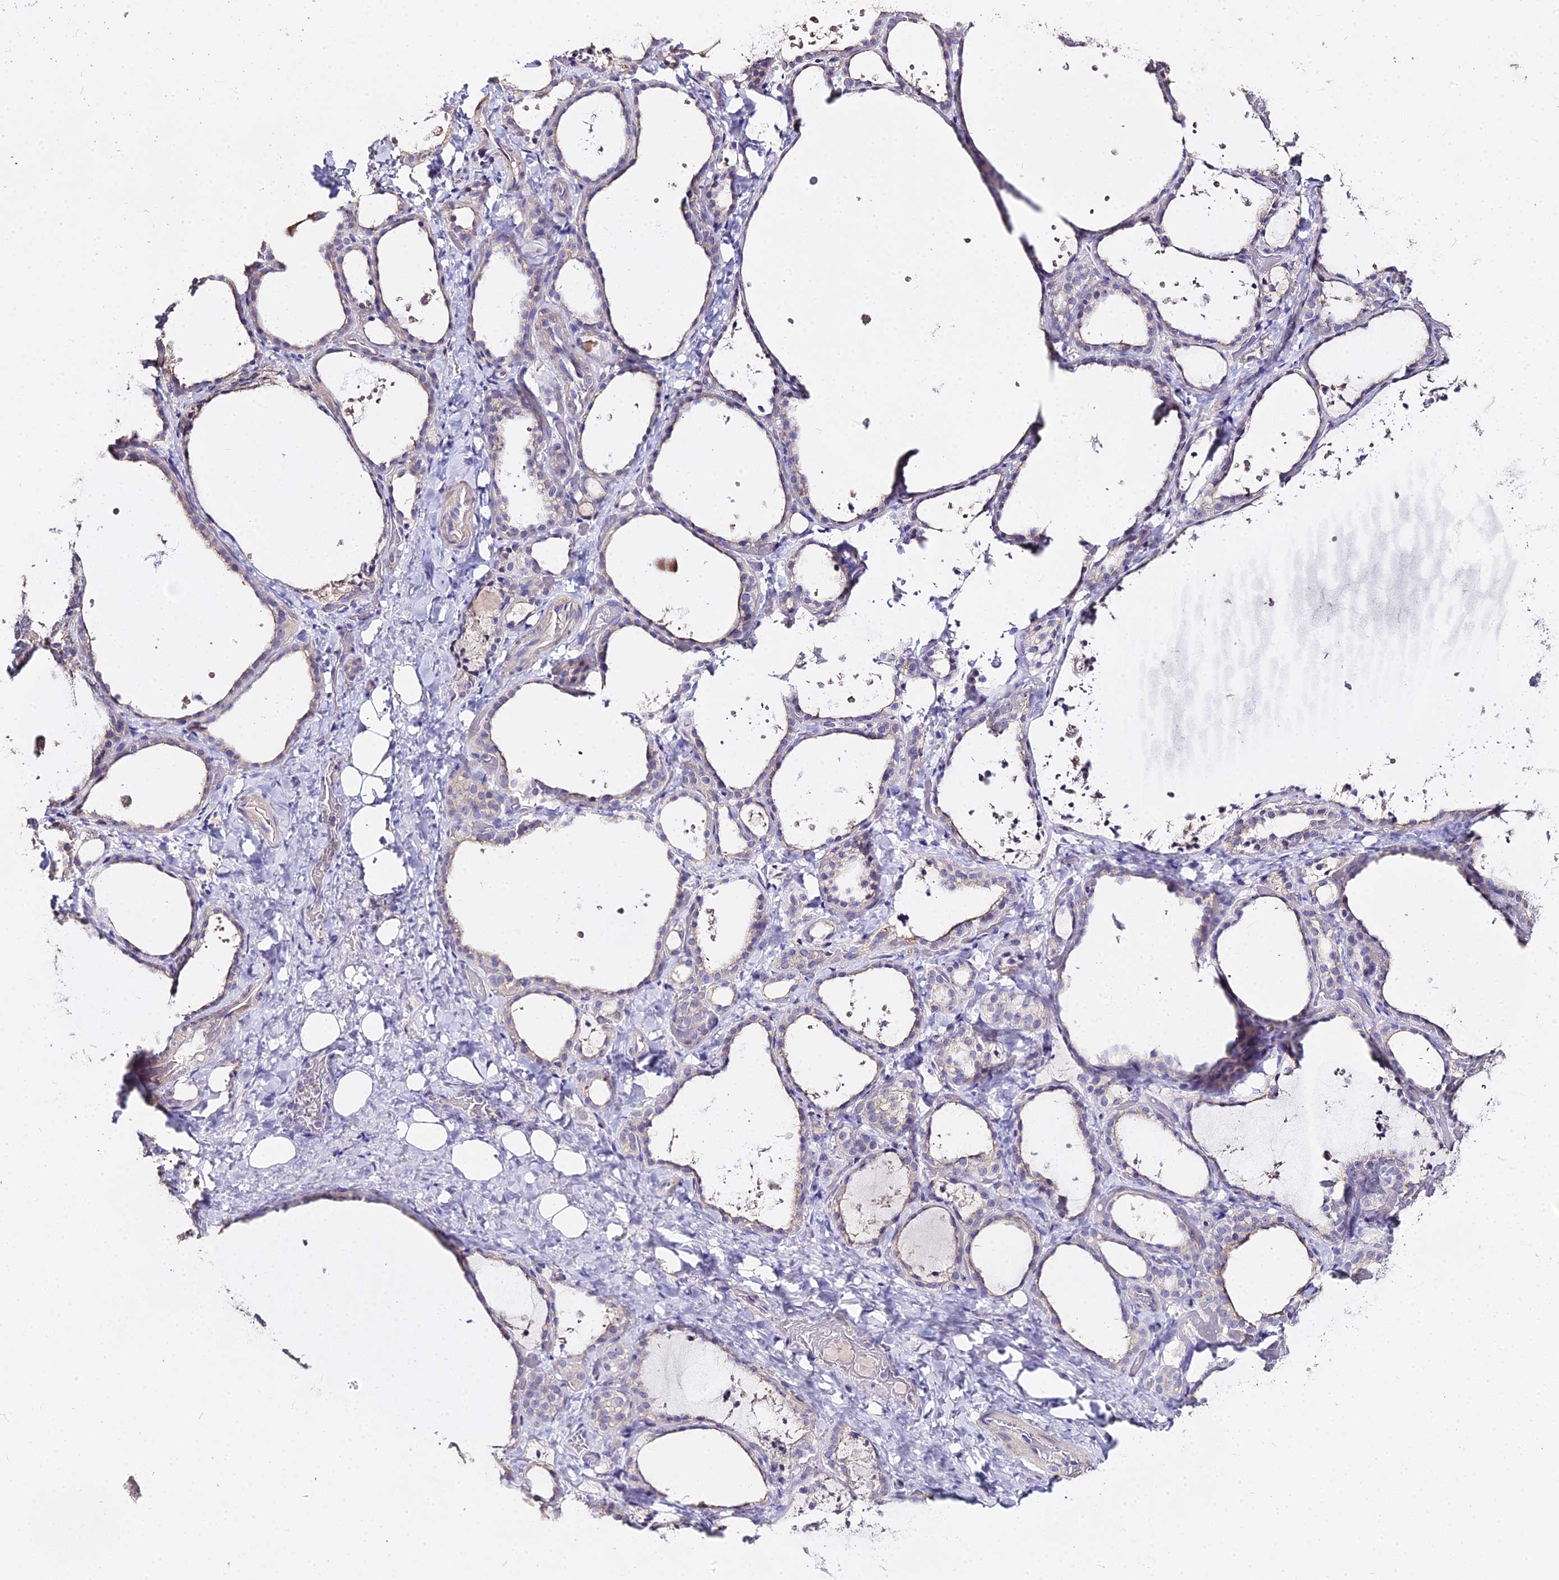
{"staining": {"intensity": "negative", "quantity": "none", "location": "none"}, "tissue": "thyroid gland", "cell_type": "Glandular cells", "image_type": "normal", "snomed": [{"axis": "morphology", "description": "Normal tissue, NOS"}, {"axis": "topography", "description": "Thyroid gland"}], "caption": "IHC histopathology image of benign thyroid gland: human thyroid gland stained with DAB (3,3'-diaminobenzidine) displays no significant protein staining in glandular cells.", "gene": "GLYAT", "patient": {"sex": "female", "age": 44}}